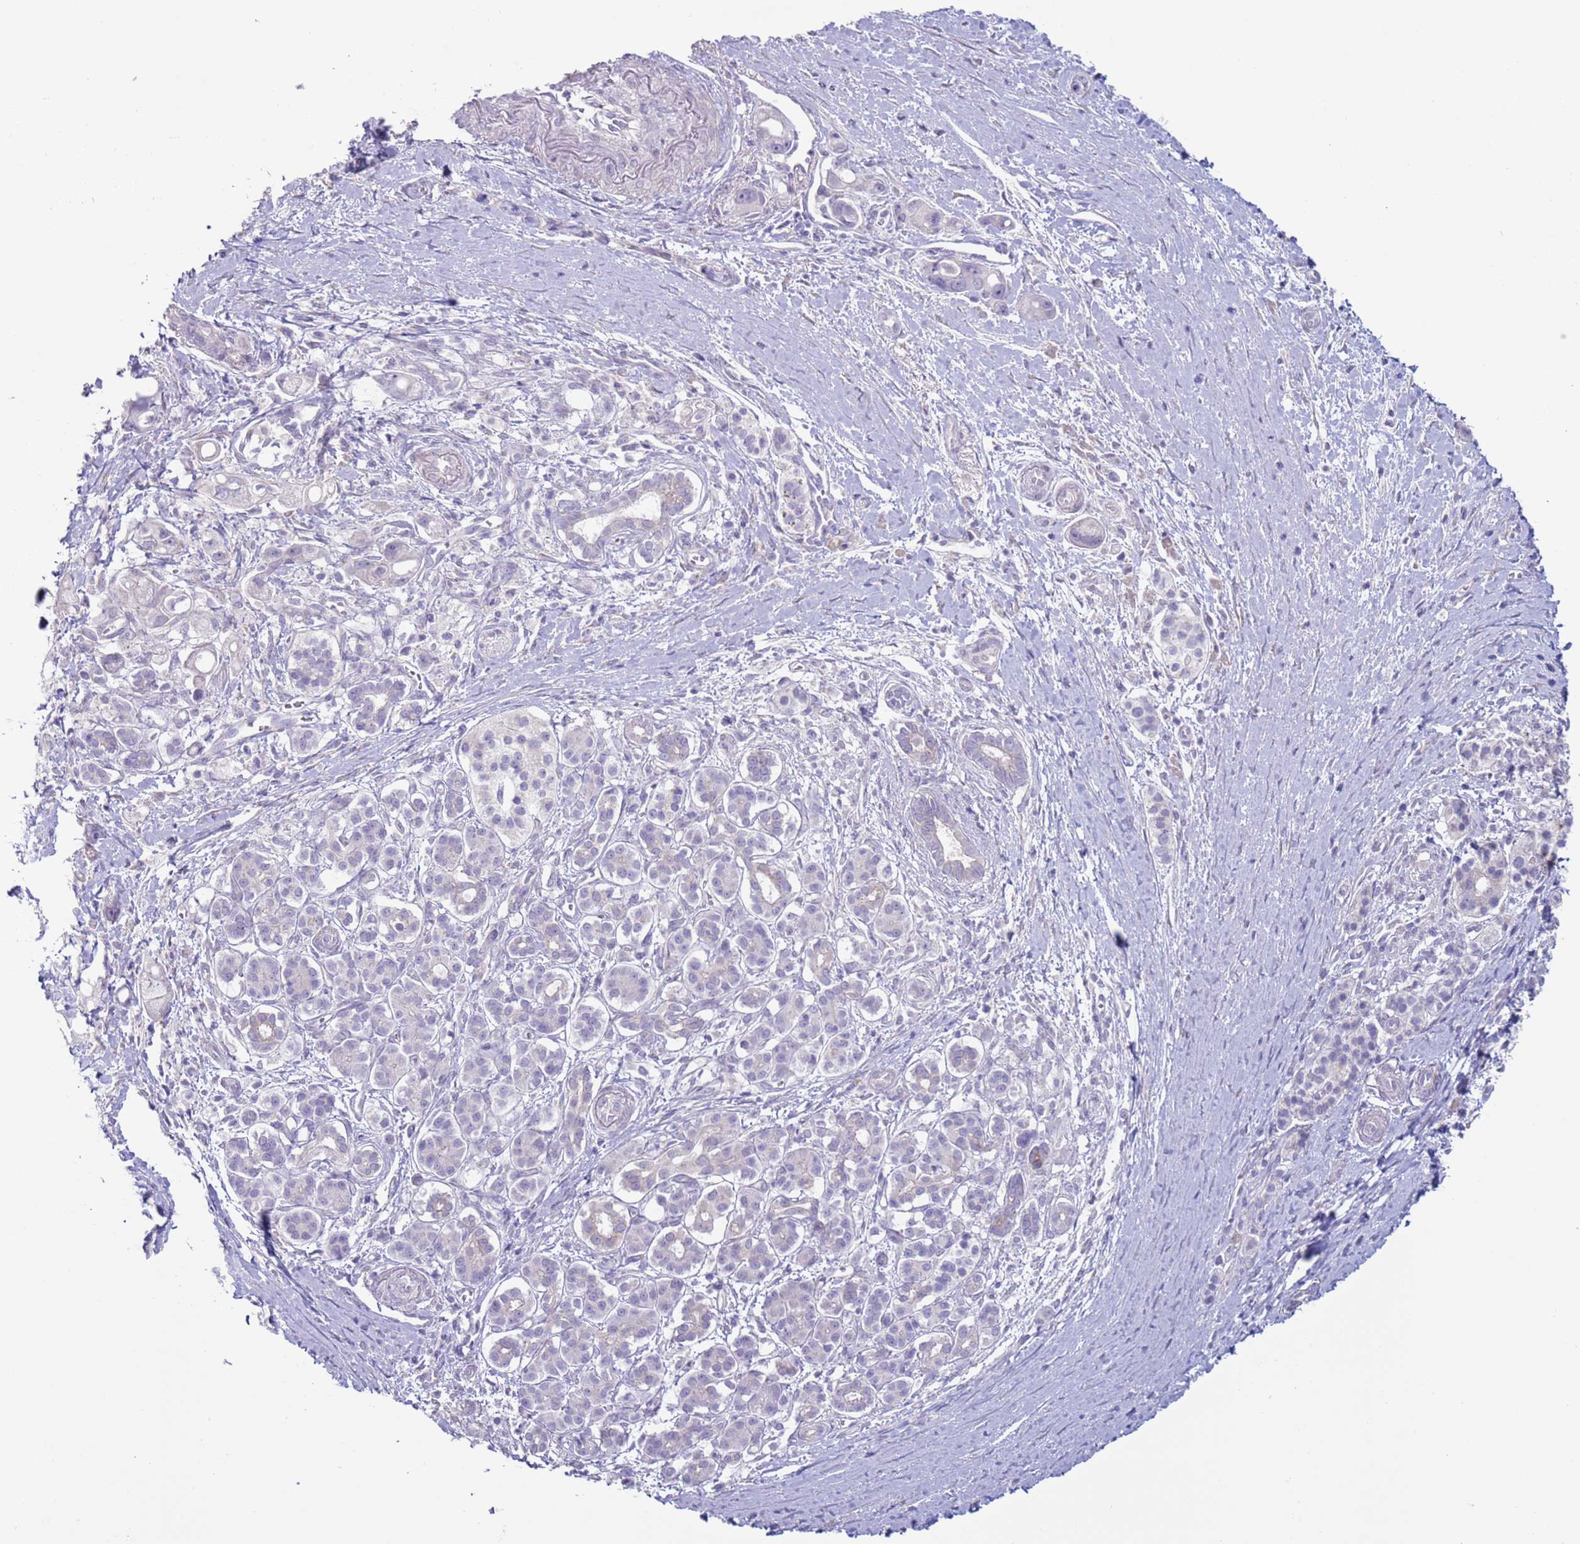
{"staining": {"intensity": "negative", "quantity": "none", "location": "none"}, "tissue": "pancreatic cancer", "cell_type": "Tumor cells", "image_type": "cancer", "snomed": [{"axis": "morphology", "description": "Adenocarcinoma, NOS"}, {"axis": "topography", "description": "Pancreas"}], "caption": "High magnification brightfield microscopy of pancreatic adenocarcinoma stained with DAB (3,3'-diaminobenzidine) (brown) and counterstained with hematoxylin (blue): tumor cells show no significant positivity. The staining was performed using DAB (3,3'-diaminobenzidine) to visualize the protein expression in brown, while the nuclei were stained in blue with hematoxylin (Magnification: 20x).", "gene": "NPAP1", "patient": {"sex": "male", "age": 68}}